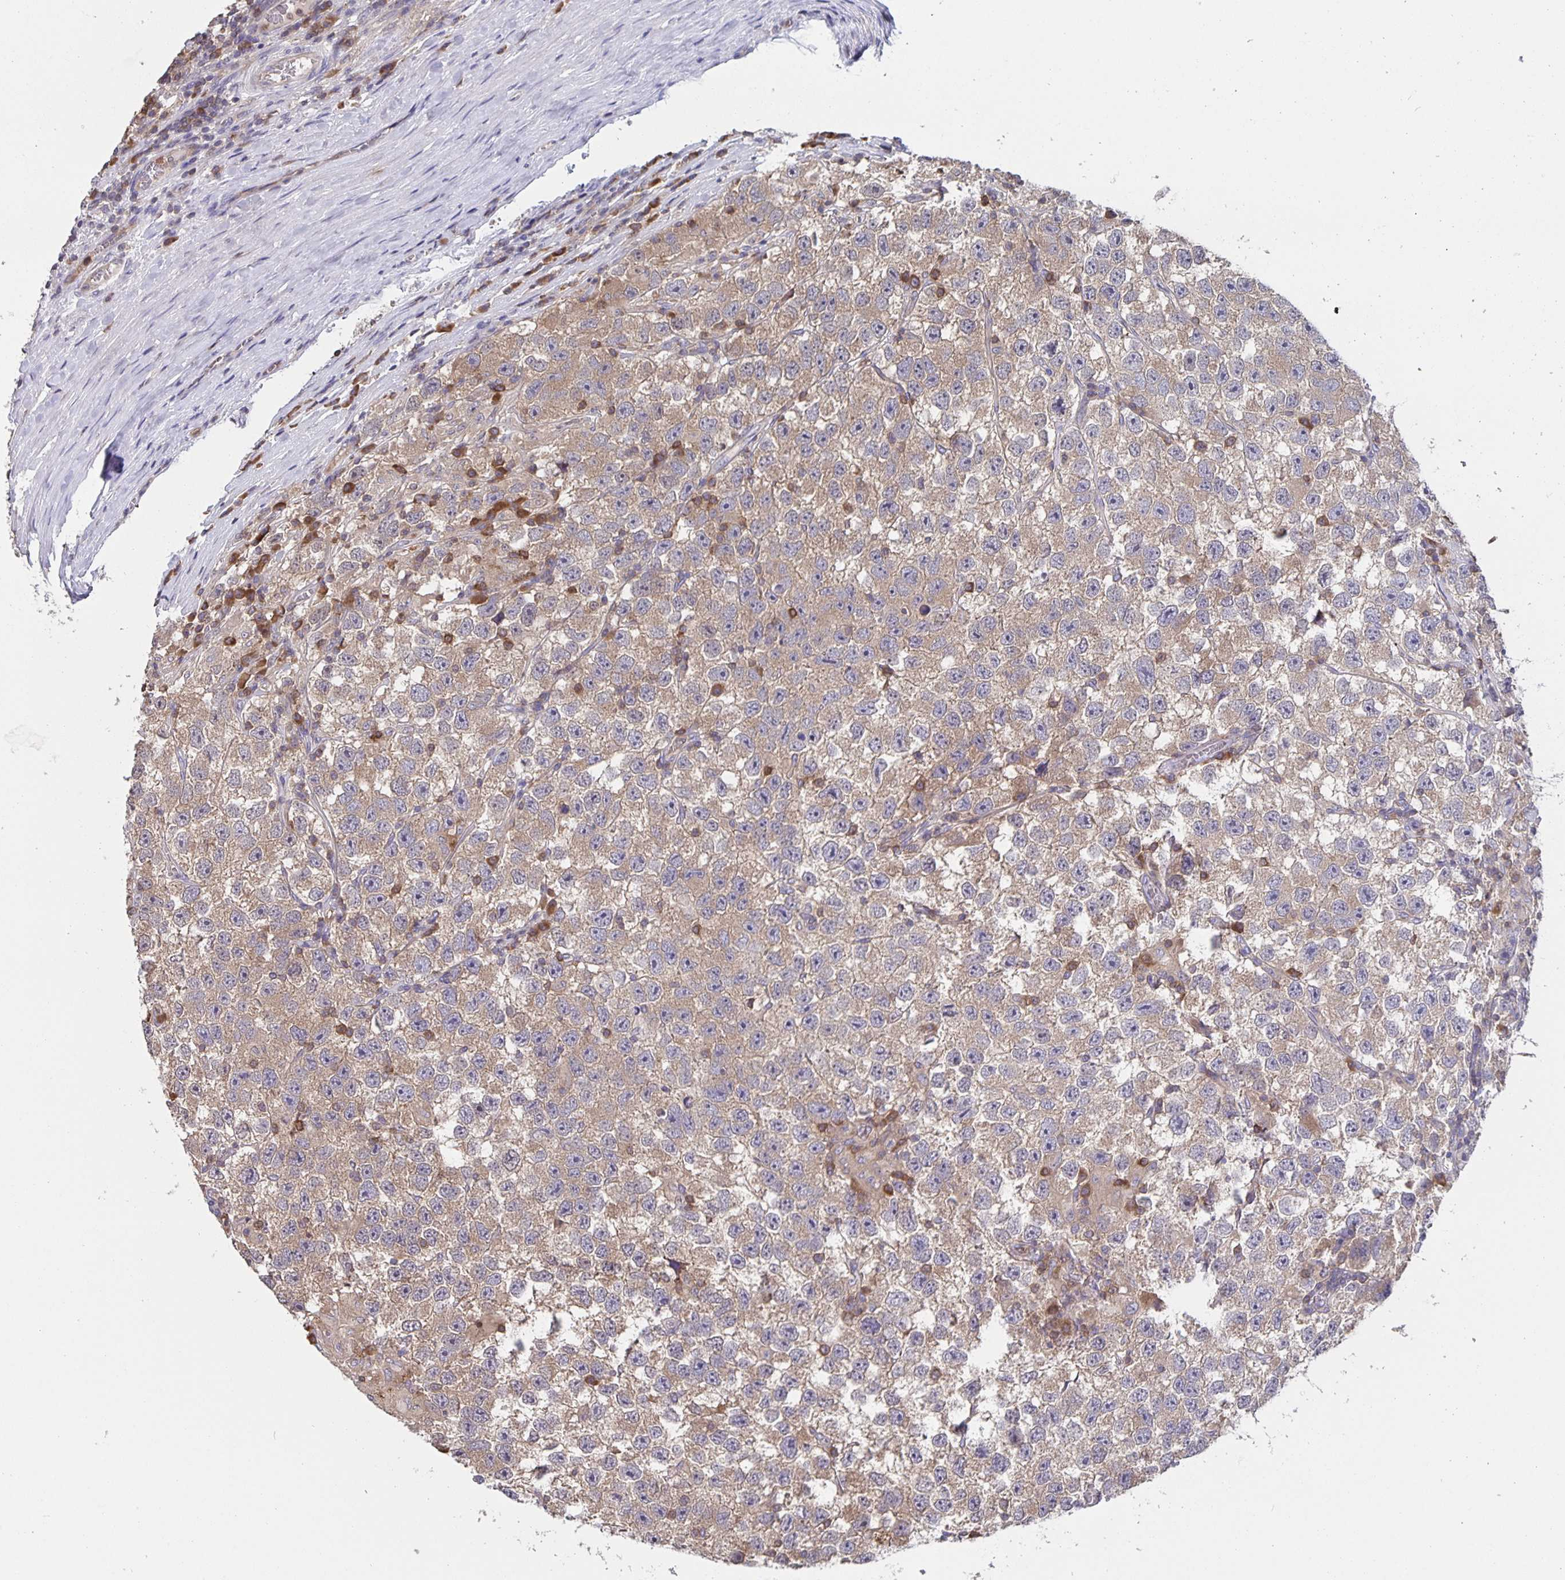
{"staining": {"intensity": "weak", "quantity": ">75%", "location": "cytoplasmic/membranous"}, "tissue": "testis cancer", "cell_type": "Tumor cells", "image_type": "cancer", "snomed": [{"axis": "morphology", "description": "Seminoma, NOS"}, {"axis": "topography", "description": "Testis"}], "caption": "Protein expression analysis of testis seminoma demonstrates weak cytoplasmic/membranous staining in about >75% of tumor cells. Using DAB (brown) and hematoxylin (blue) stains, captured at high magnification using brightfield microscopy.", "gene": "FEM1C", "patient": {"sex": "male", "age": 26}}